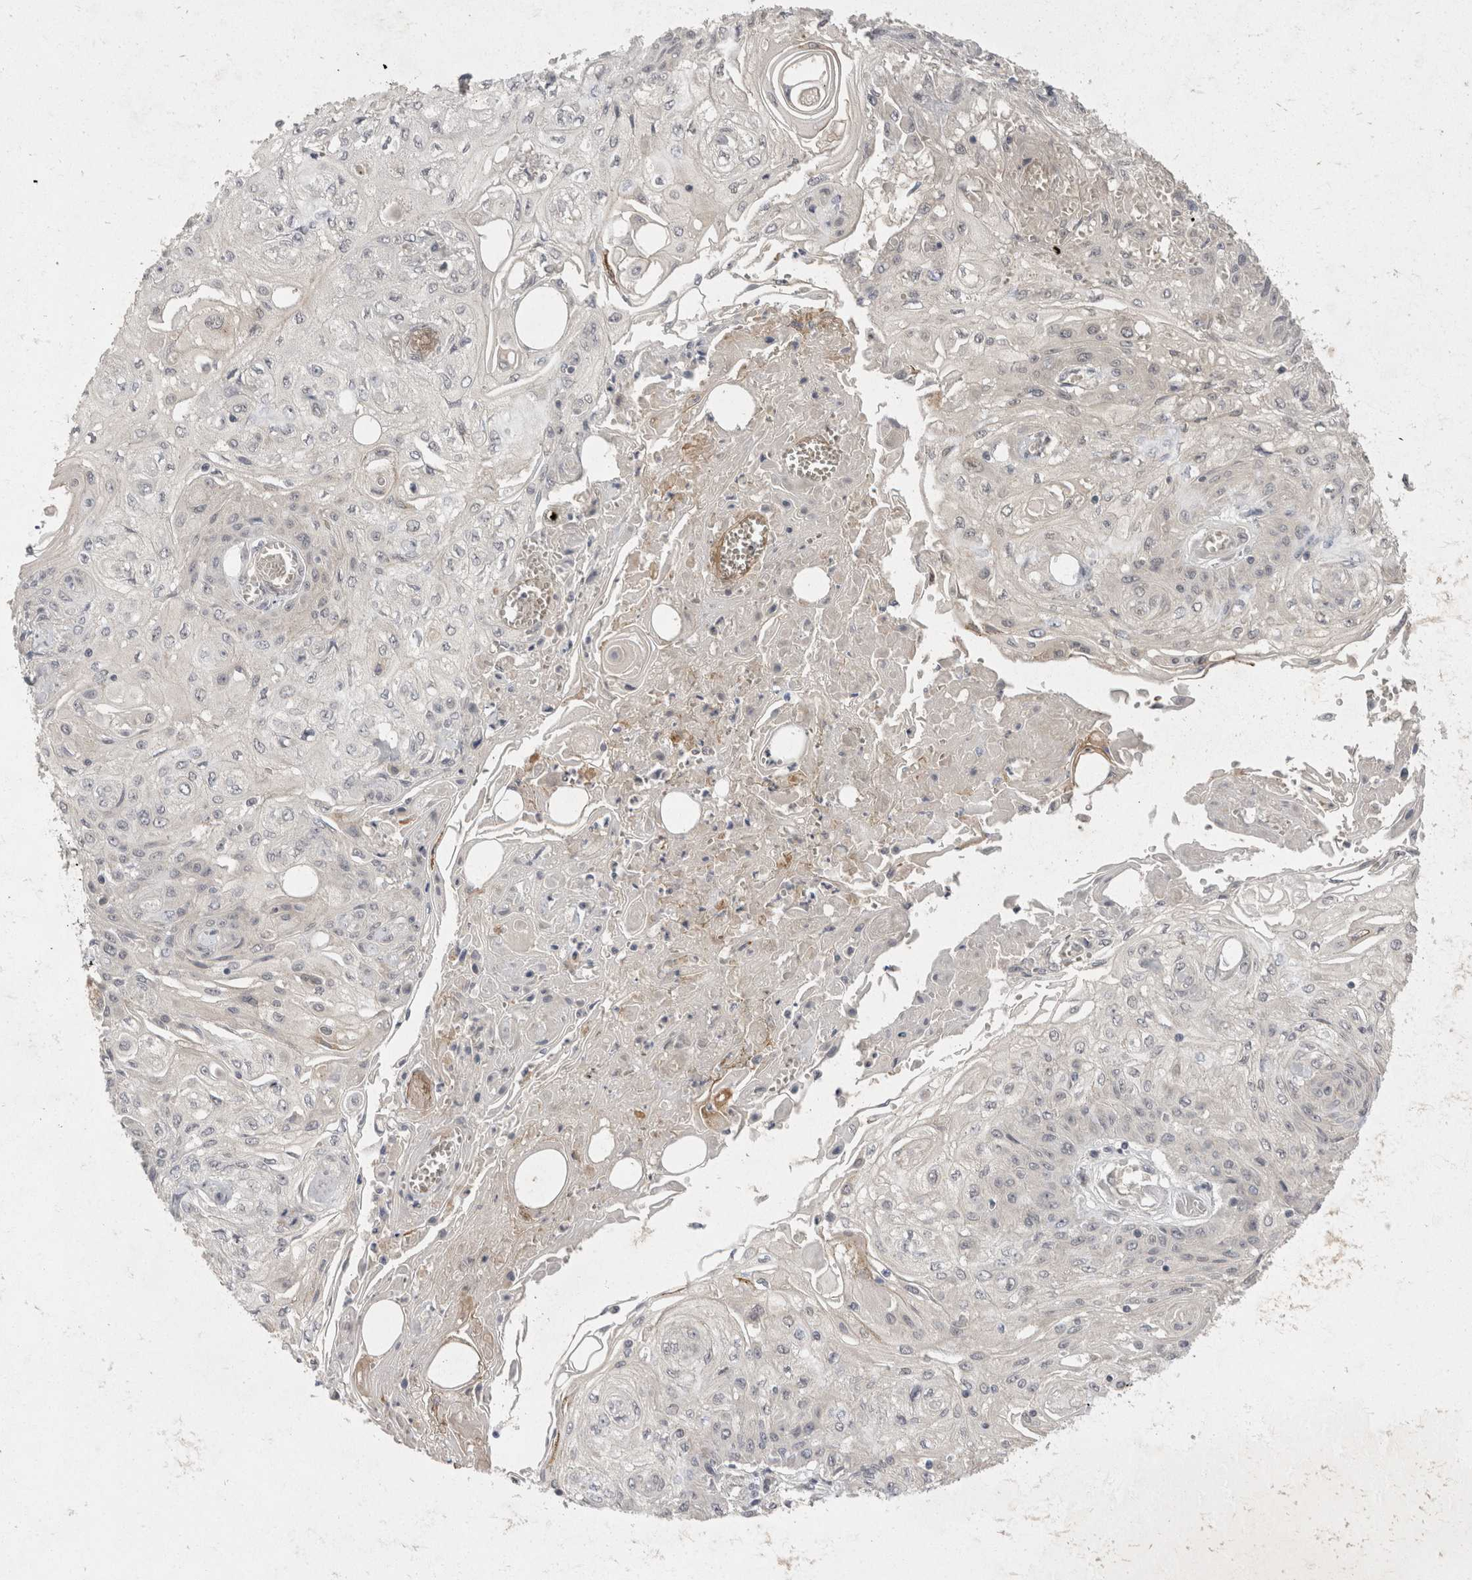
{"staining": {"intensity": "negative", "quantity": "none", "location": "none"}, "tissue": "skin cancer", "cell_type": "Tumor cells", "image_type": "cancer", "snomed": [{"axis": "morphology", "description": "Squamous cell carcinoma, NOS"}, {"axis": "morphology", "description": "Squamous cell carcinoma, metastatic, NOS"}, {"axis": "topography", "description": "Skin"}, {"axis": "topography", "description": "Lymph node"}], "caption": "High magnification brightfield microscopy of skin cancer stained with DAB (3,3'-diaminobenzidine) (brown) and counterstained with hematoxylin (blue): tumor cells show no significant expression. The staining is performed using DAB (3,3'-diaminobenzidine) brown chromogen with nuclei counter-stained in using hematoxylin.", "gene": "TOM1L2", "patient": {"sex": "male", "age": 75}}